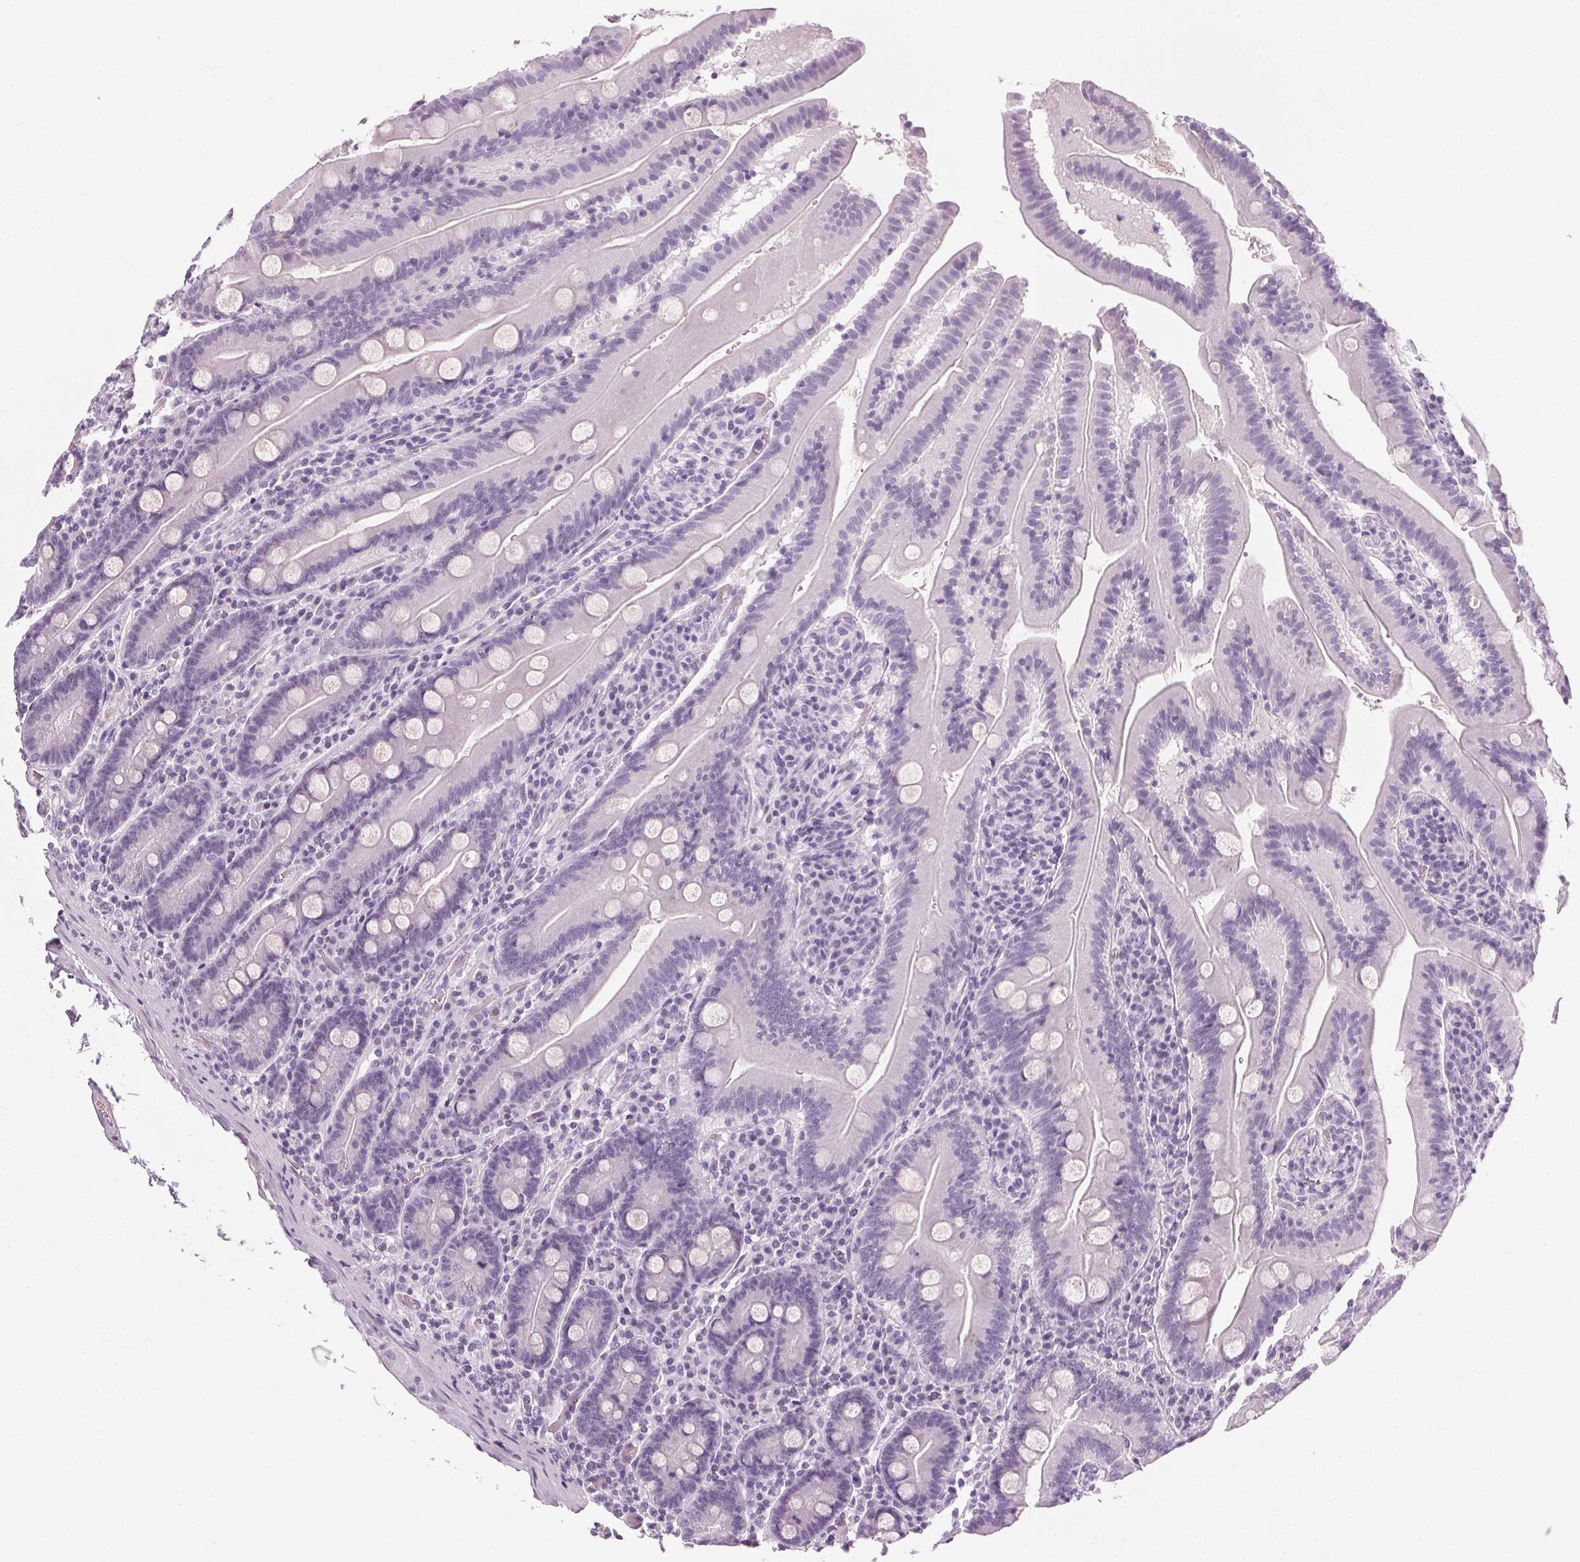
{"staining": {"intensity": "negative", "quantity": "none", "location": "none"}, "tissue": "small intestine", "cell_type": "Glandular cells", "image_type": "normal", "snomed": [{"axis": "morphology", "description": "Normal tissue, NOS"}, {"axis": "topography", "description": "Small intestine"}], "caption": "Small intestine was stained to show a protein in brown. There is no significant positivity in glandular cells. (DAB (3,3'-diaminobenzidine) IHC visualized using brightfield microscopy, high magnification).", "gene": "POMC", "patient": {"sex": "male", "age": 37}}